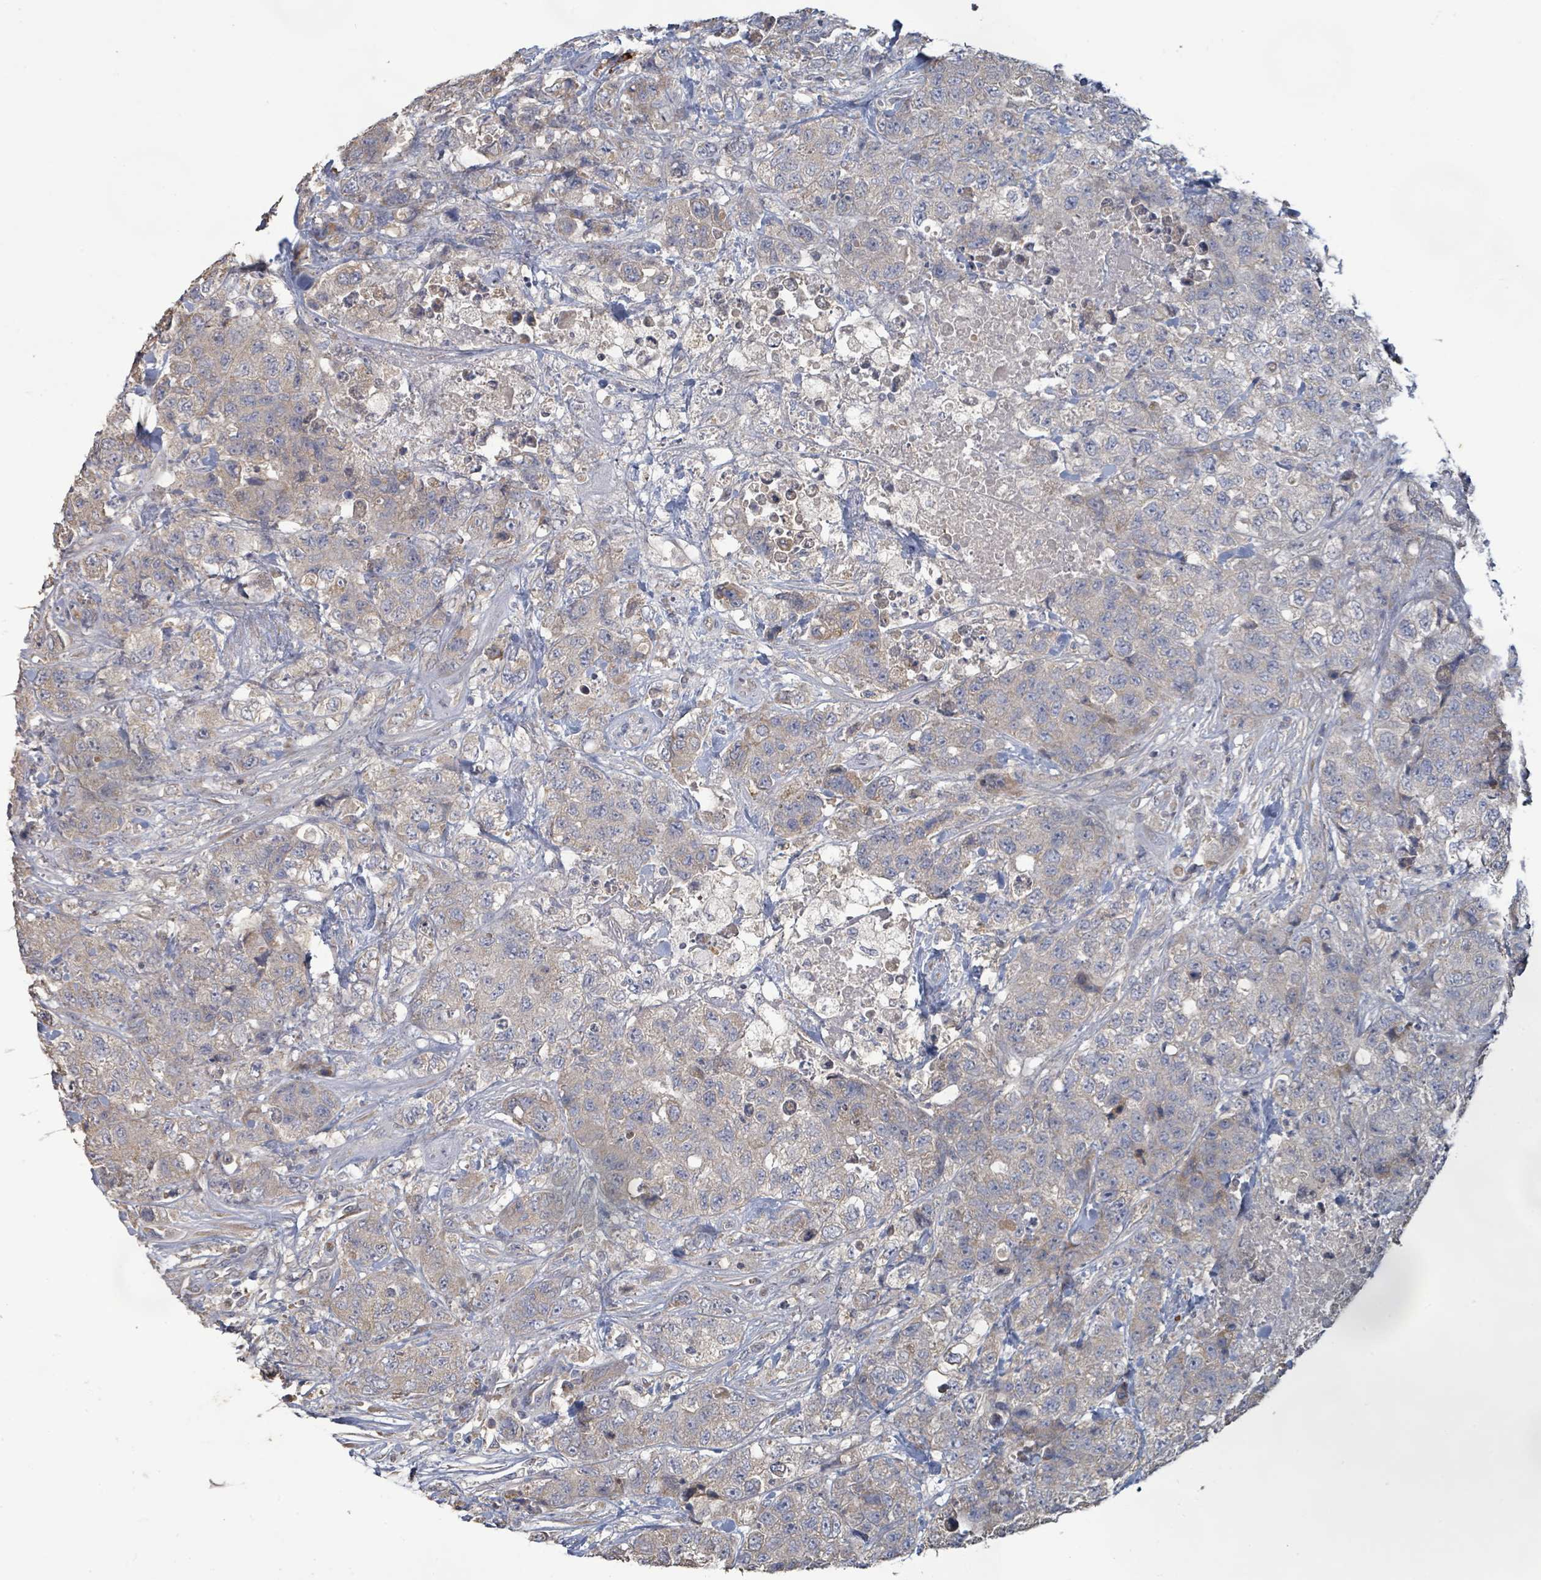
{"staining": {"intensity": "weak", "quantity": "<25%", "location": "cytoplasmic/membranous"}, "tissue": "urothelial cancer", "cell_type": "Tumor cells", "image_type": "cancer", "snomed": [{"axis": "morphology", "description": "Urothelial carcinoma, High grade"}, {"axis": "topography", "description": "Urinary bladder"}], "caption": "This is an immunohistochemistry photomicrograph of human high-grade urothelial carcinoma. There is no expression in tumor cells.", "gene": "KCNS2", "patient": {"sex": "female", "age": 78}}